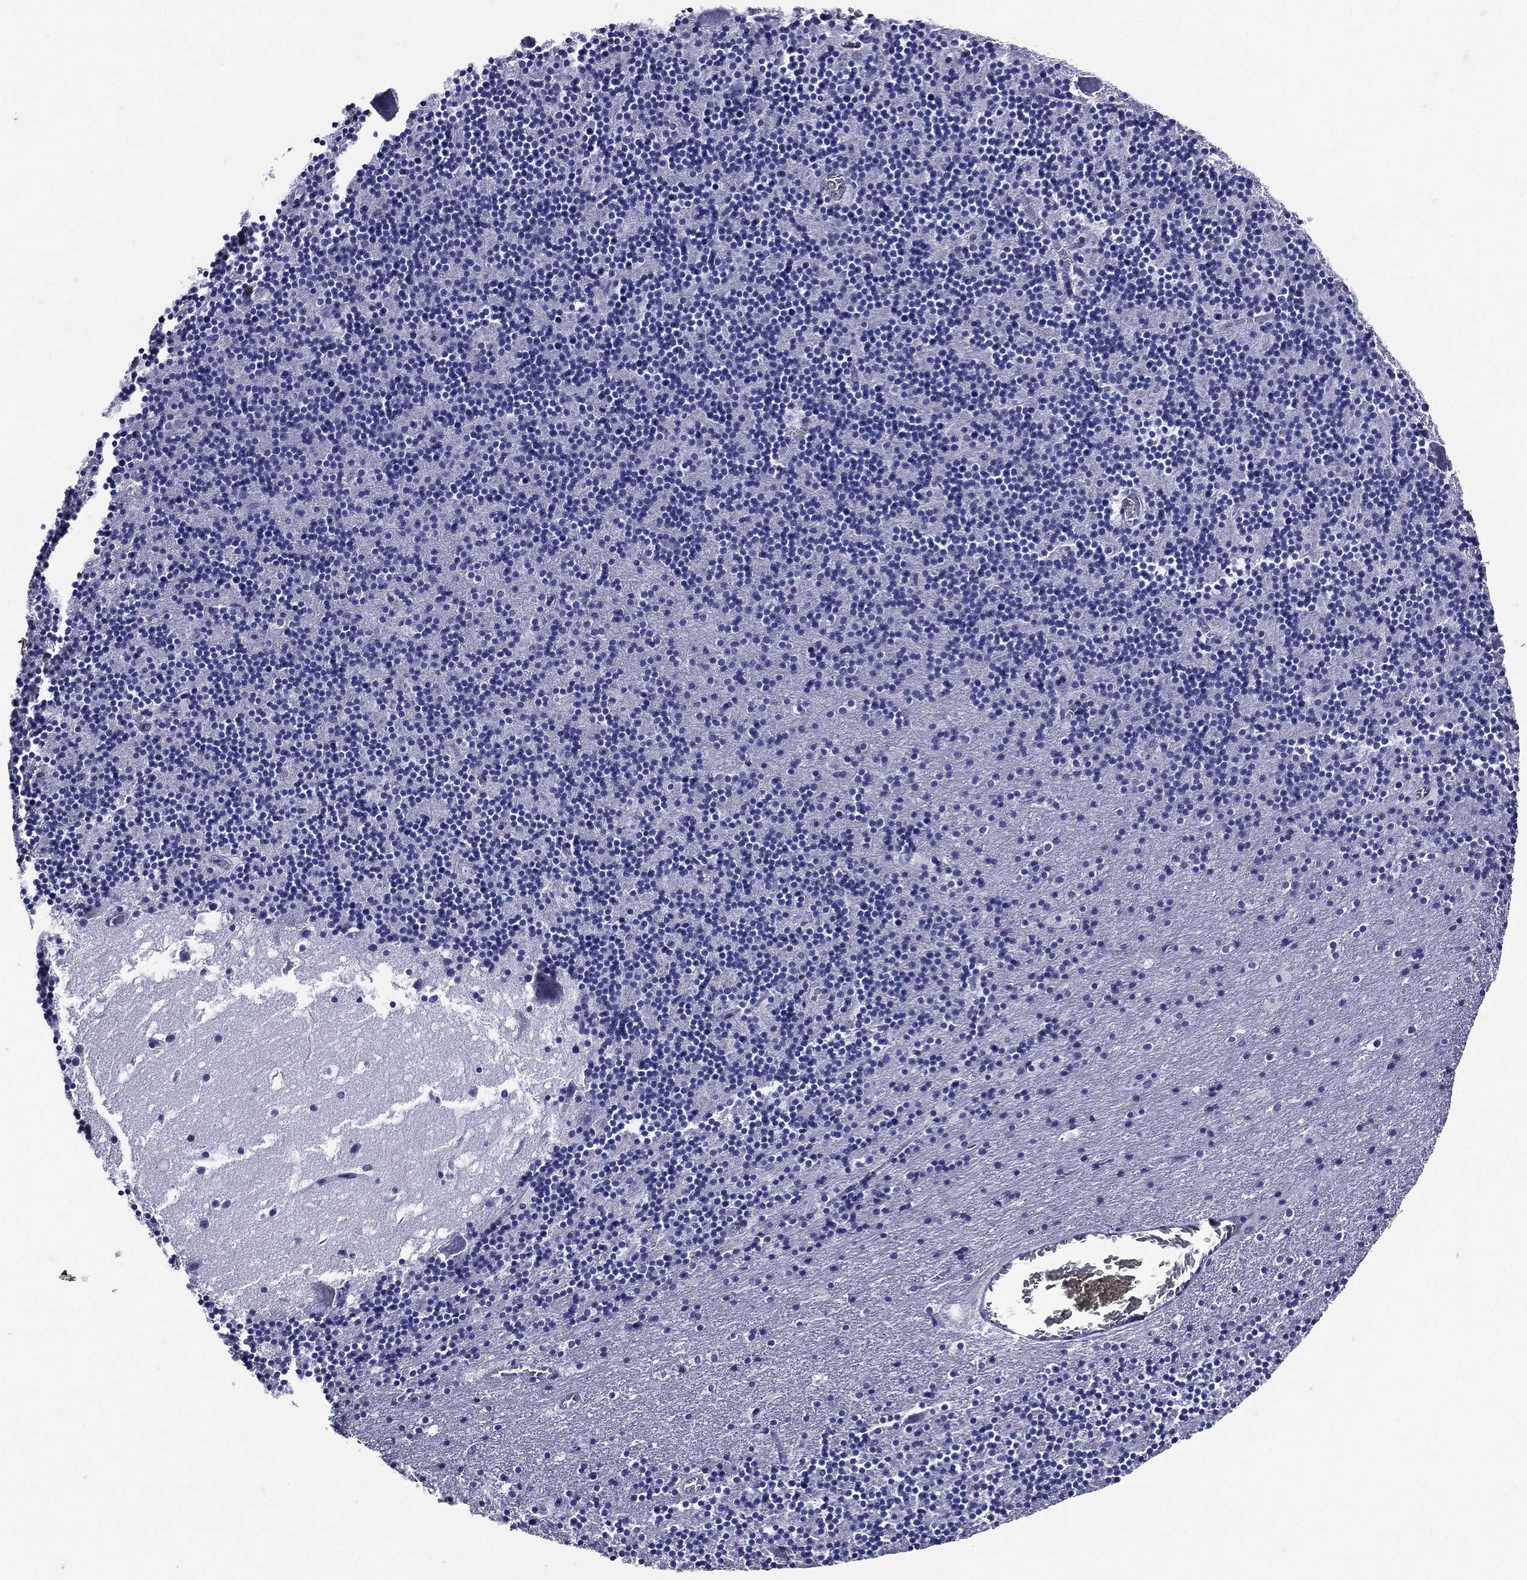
{"staining": {"intensity": "negative", "quantity": "none", "location": "none"}, "tissue": "cerebellum", "cell_type": "Cells in granular layer", "image_type": "normal", "snomed": [{"axis": "morphology", "description": "Normal tissue, NOS"}, {"axis": "topography", "description": "Cerebellum"}], "caption": "Cerebellum stained for a protein using immunohistochemistry reveals no staining cells in granular layer.", "gene": "TGM1", "patient": {"sex": "male", "age": 37}}